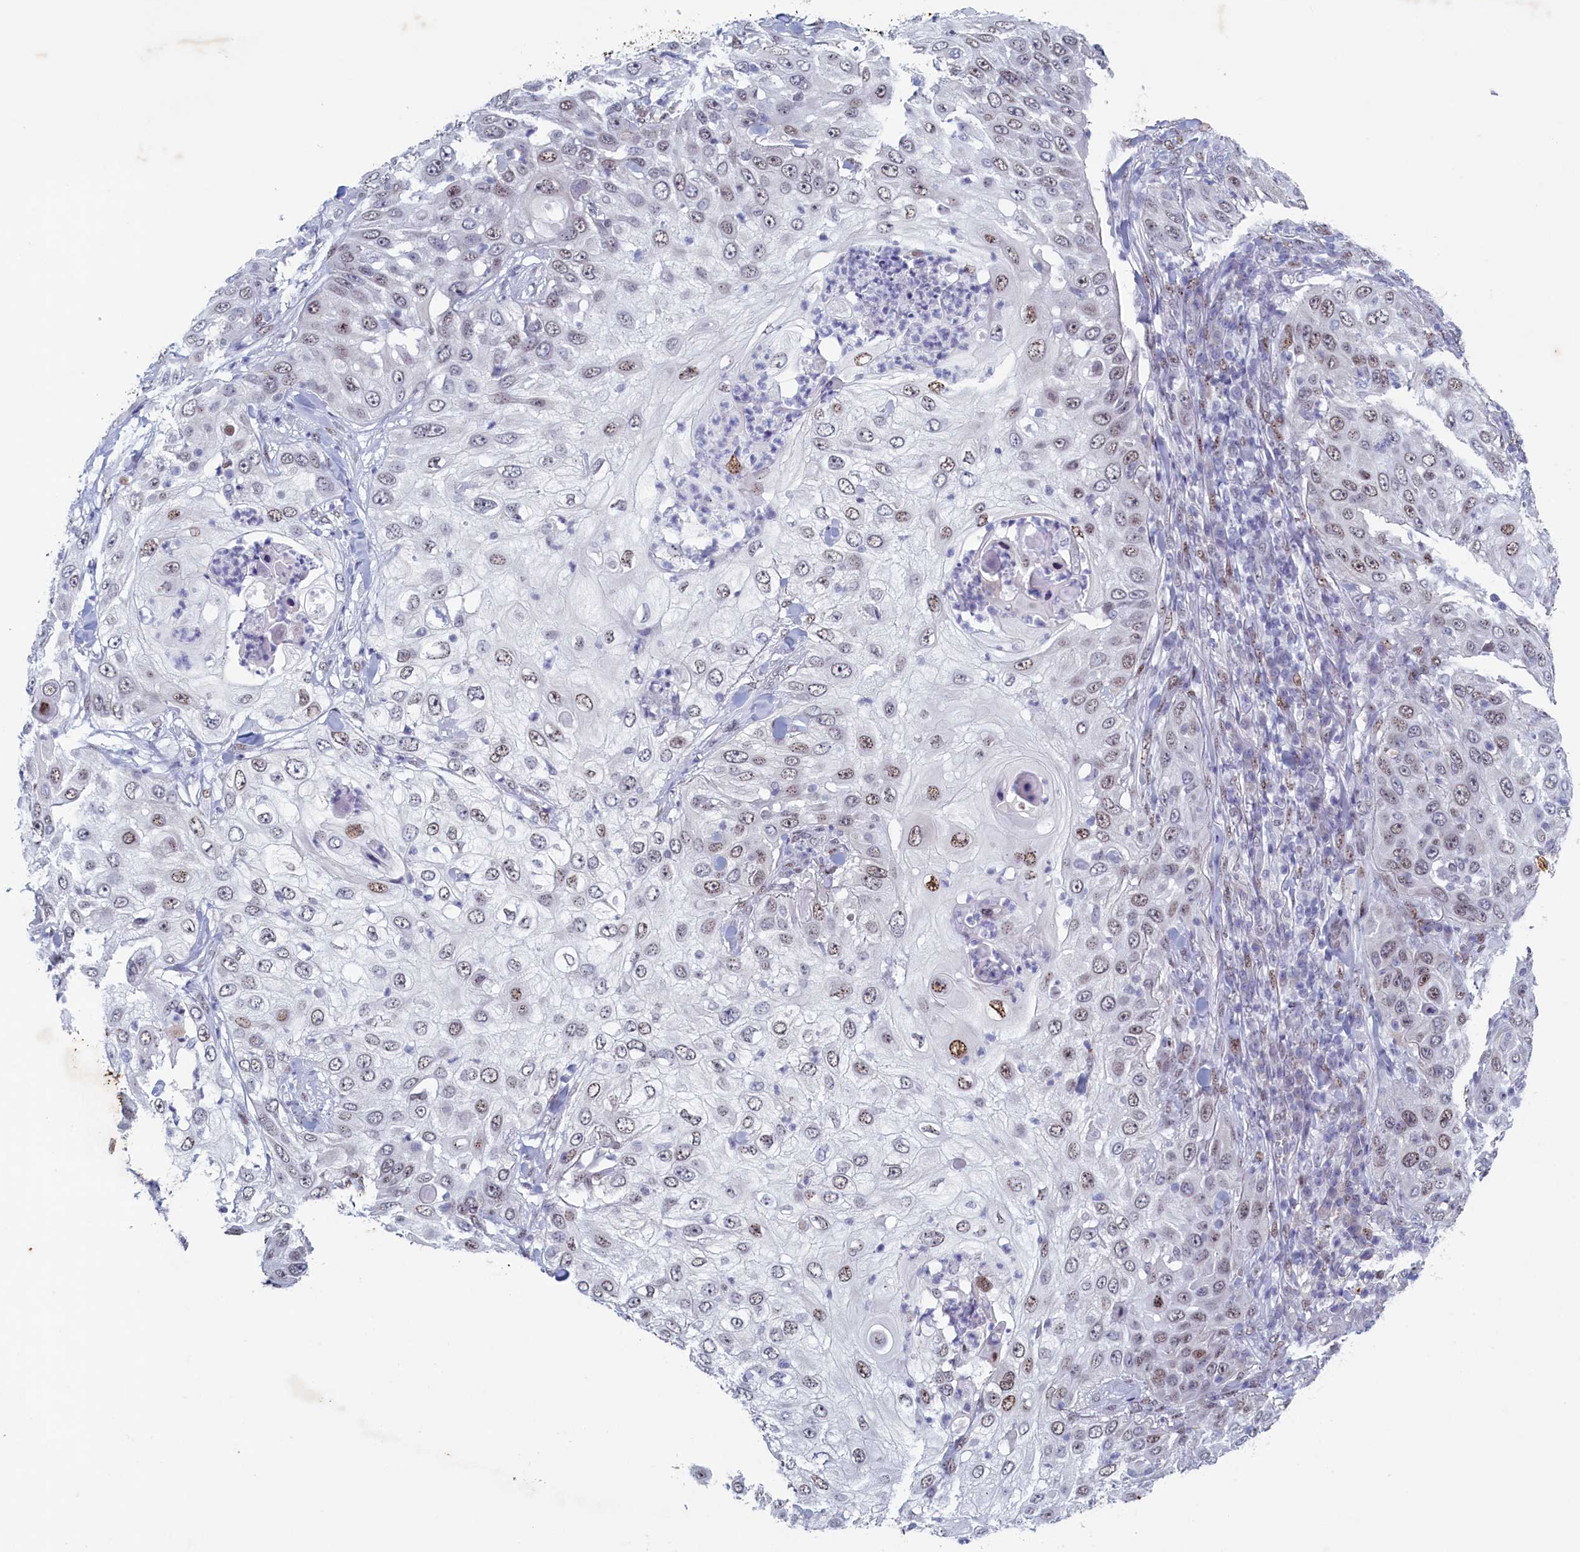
{"staining": {"intensity": "moderate", "quantity": "25%-75%", "location": "nuclear"}, "tissue": "skin cancer", "cell_type": "Tumor cells", "image_type": "cancer", "snomed": [{"axis": "morphology", "description": "Squamous cell carcinoma, NOS"}, {"axis": "topography", "description": "Skin"}], "caption": "This photomicrograph reveals skin squamous cell carcinoma stained with immunohistochemistry (IHC) to label a protein in brown. The nuclear of tumor cells show moderate positivity for the protein. Nuclei are counter-stained blue.", "gene": "WDR76", "patient": {"sex": "female", "age": 44}}